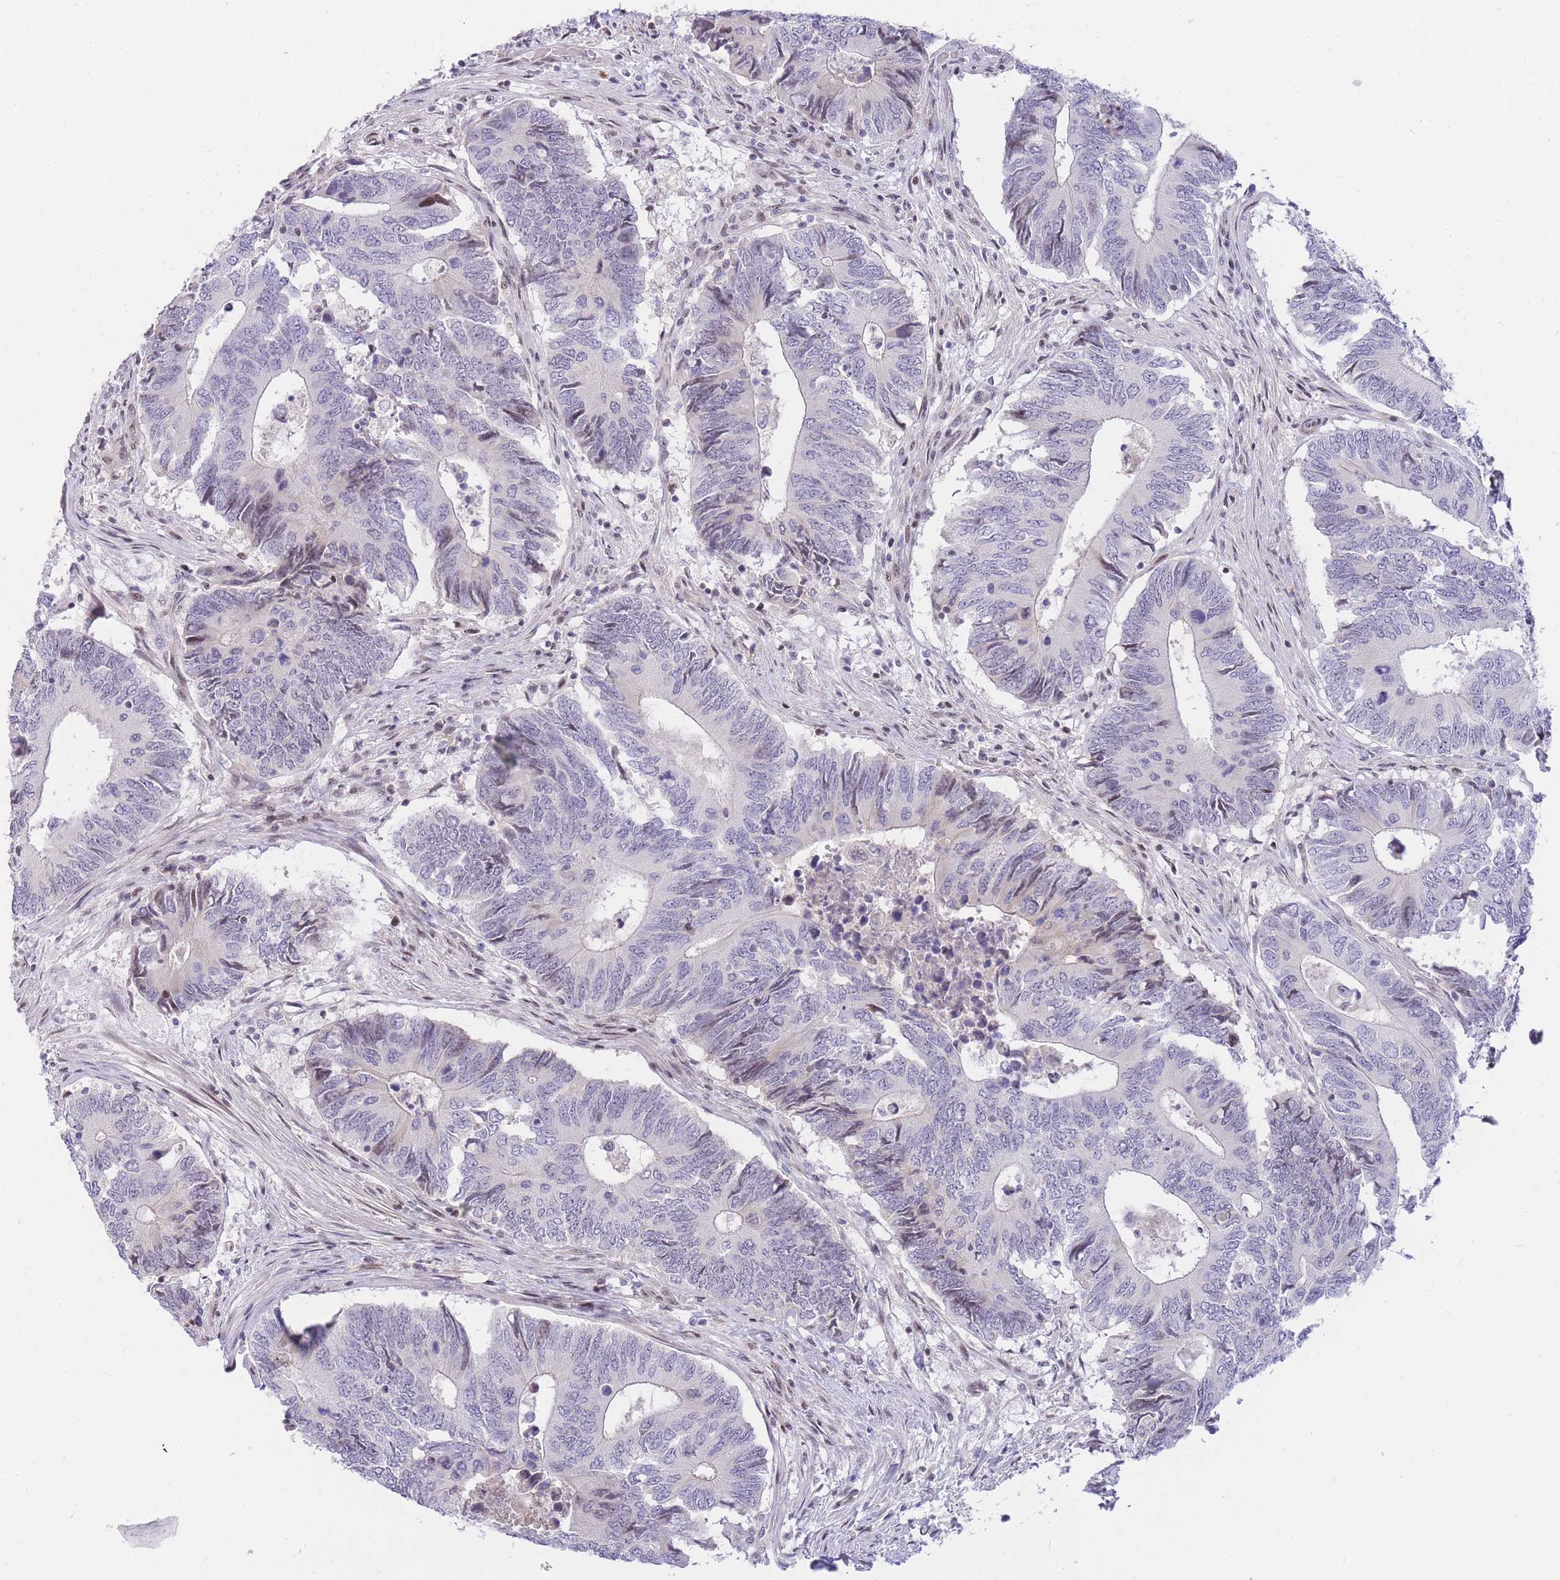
{"staining": {"intensity": "weak", "quantity": "<25%", "location": "nuclear"}, "tissue": "colorectal cancer", "cell_type": "Tumor cells", "image_type": "cancer", "snomed": [{"axis": "morphology", "description": "Adenocarcinoma, NOS"}, {"axis": "topography", "description": "Colon"}], "caption": "Immunohistochemistry image of colorectal adenocarcinoma stained for a protein (brown), which reveals no staining in tumor cells.", "gene": "TLE2", "patient": {"sex": "male", "age": 87}}